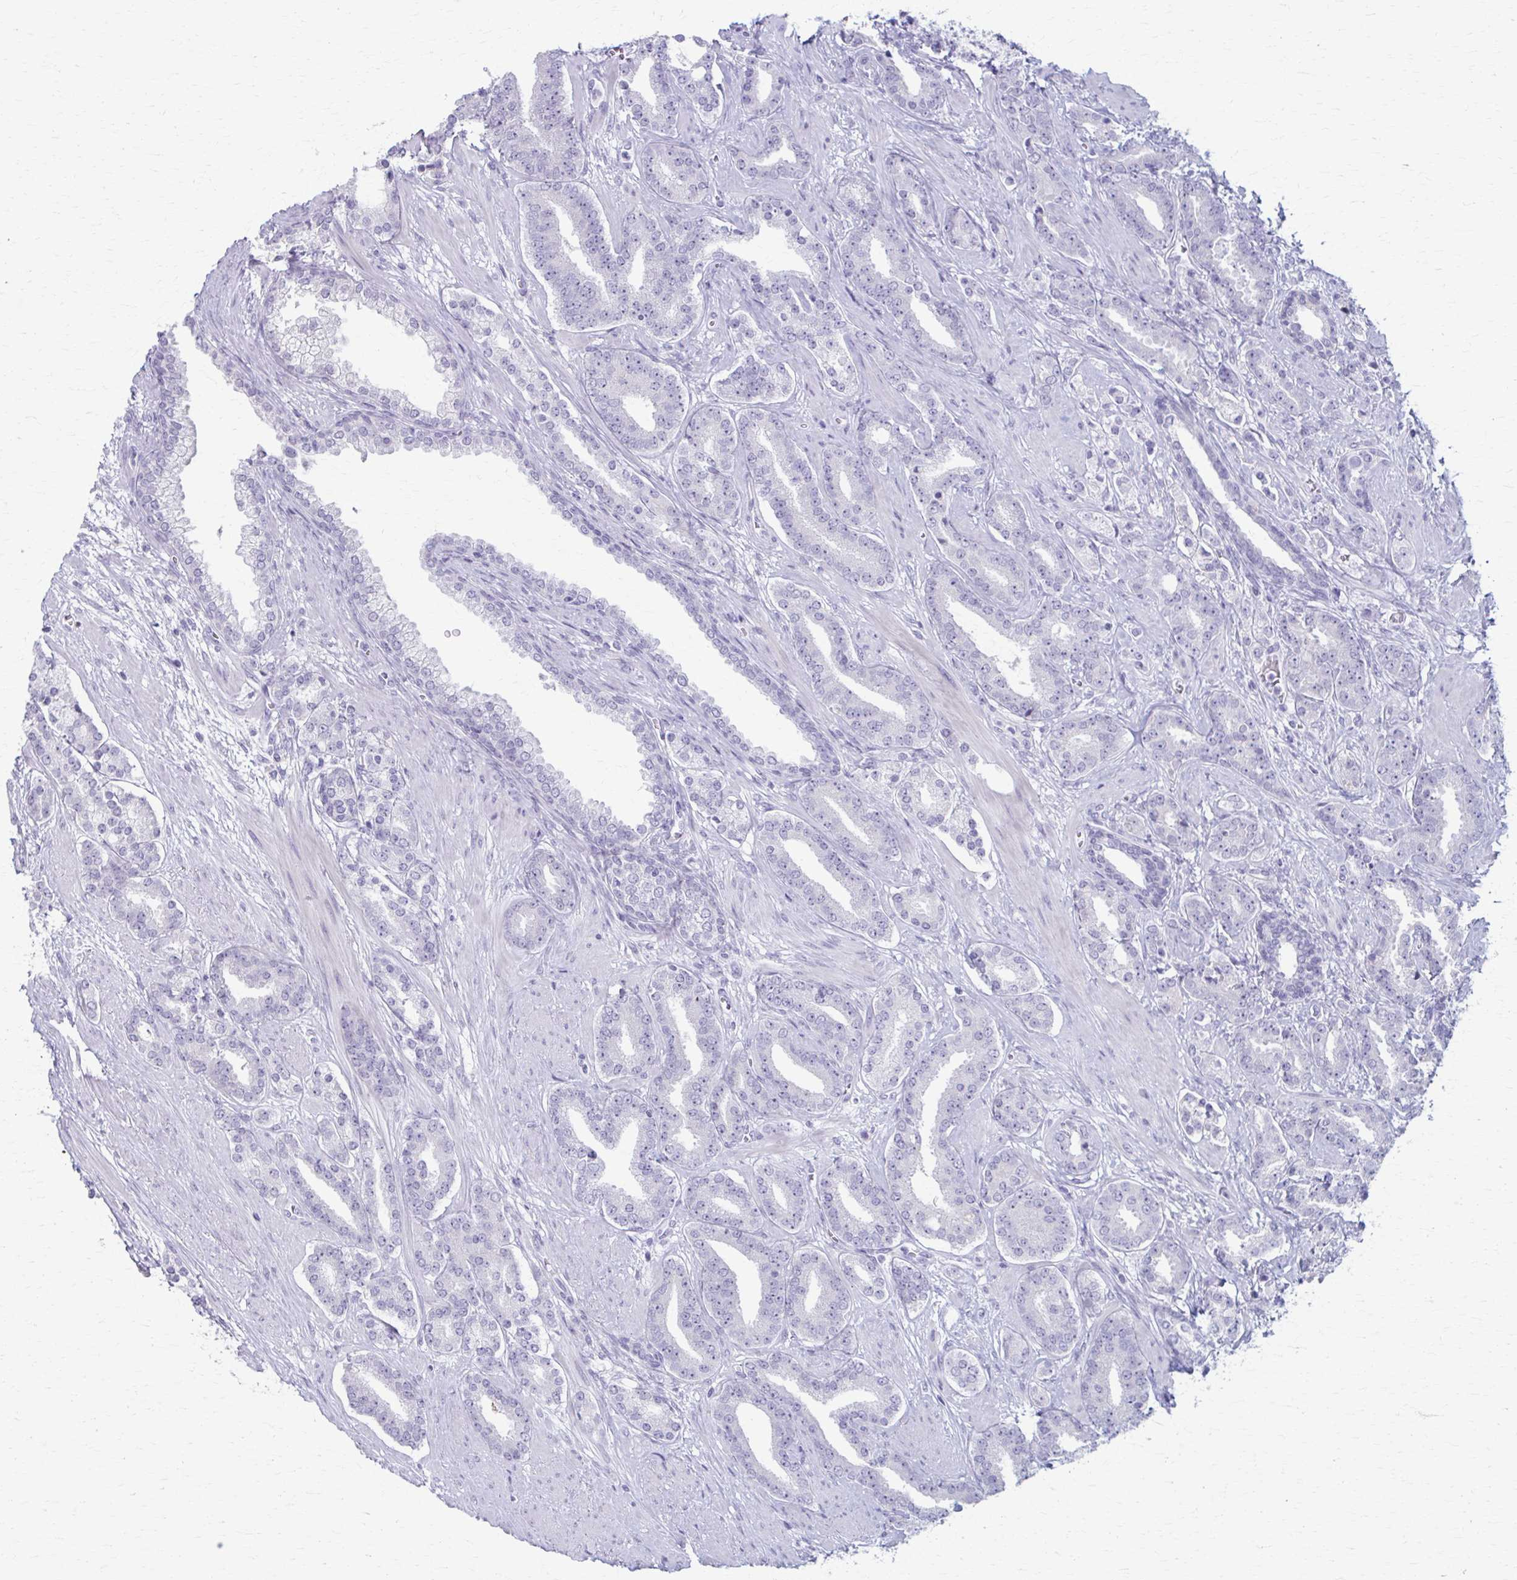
{"staining": {"intensity": "negative", "quantity": "none", "location": "none"}, "tissue": "prostate cancer", "cell_type": "Tumor cells", "image_type": "cancer", "snomed": [{"axis": "morphology", "description": "Adenocarcinoma, High grade"}, {"axis": "topography", "description": "Prostate"}], "caption": "Immunohistochemical staining of human prostate cancer (high-grade adenocarcinoma) exhibits no significant staining in tumor cells.", "gene": "LDLRAP1", "patient": {"sex": "male", "age": 60}}